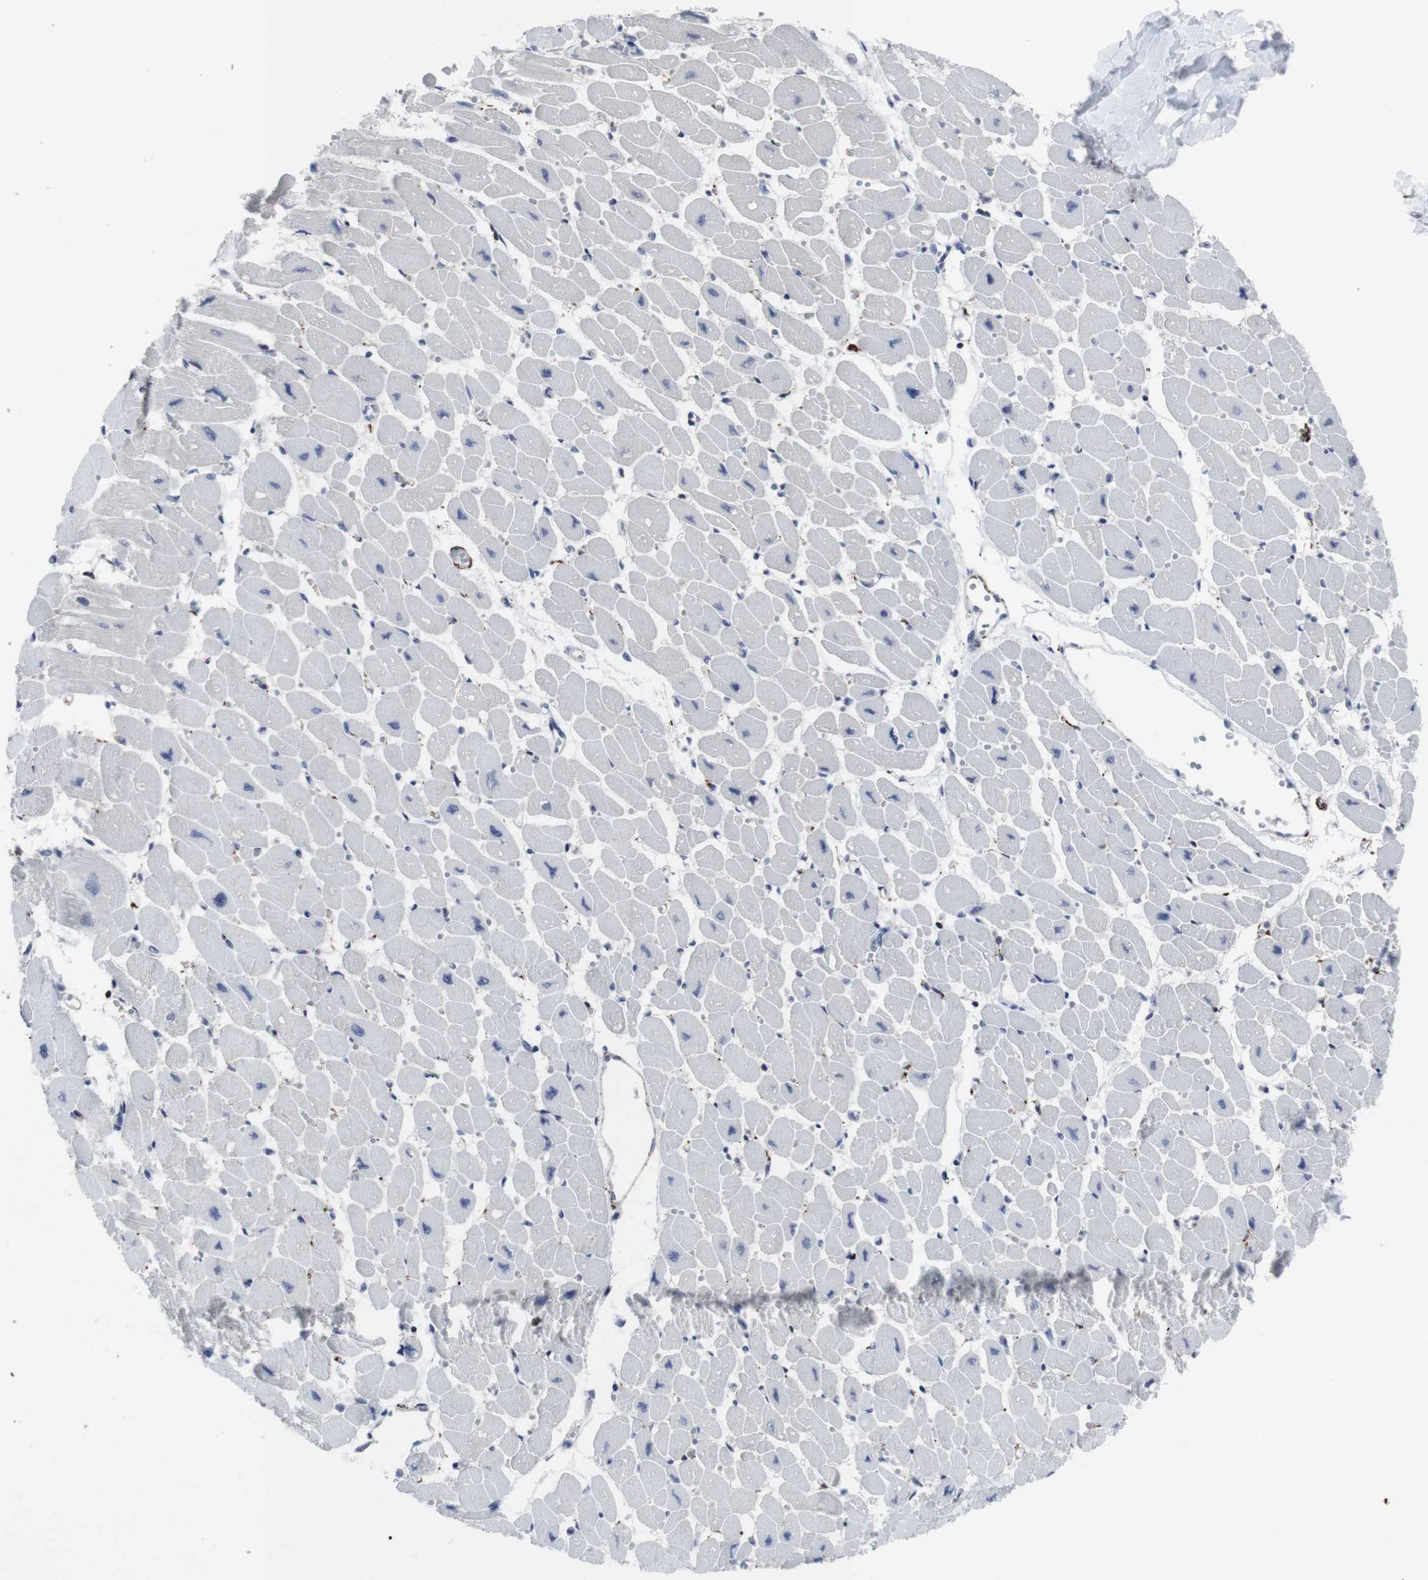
{"staining": {"intensity": "negative", "quantity": "none", "location": "none"}, "tissue": "heart muscle", "cell_type": "Cardiomyocytes", "image_type": "normal", "snomed": [{"axis": "morphology", "description": "Normal tissue, NOS"}, {"axis": "topography", "description": "Heart"}], "caption": "This is an immunohistochemistry image of normal heart muscle. There is no positivity in cardiomyocytes.", "gene": "SNCG", "patient": {"sex": "female", "age": 54}}